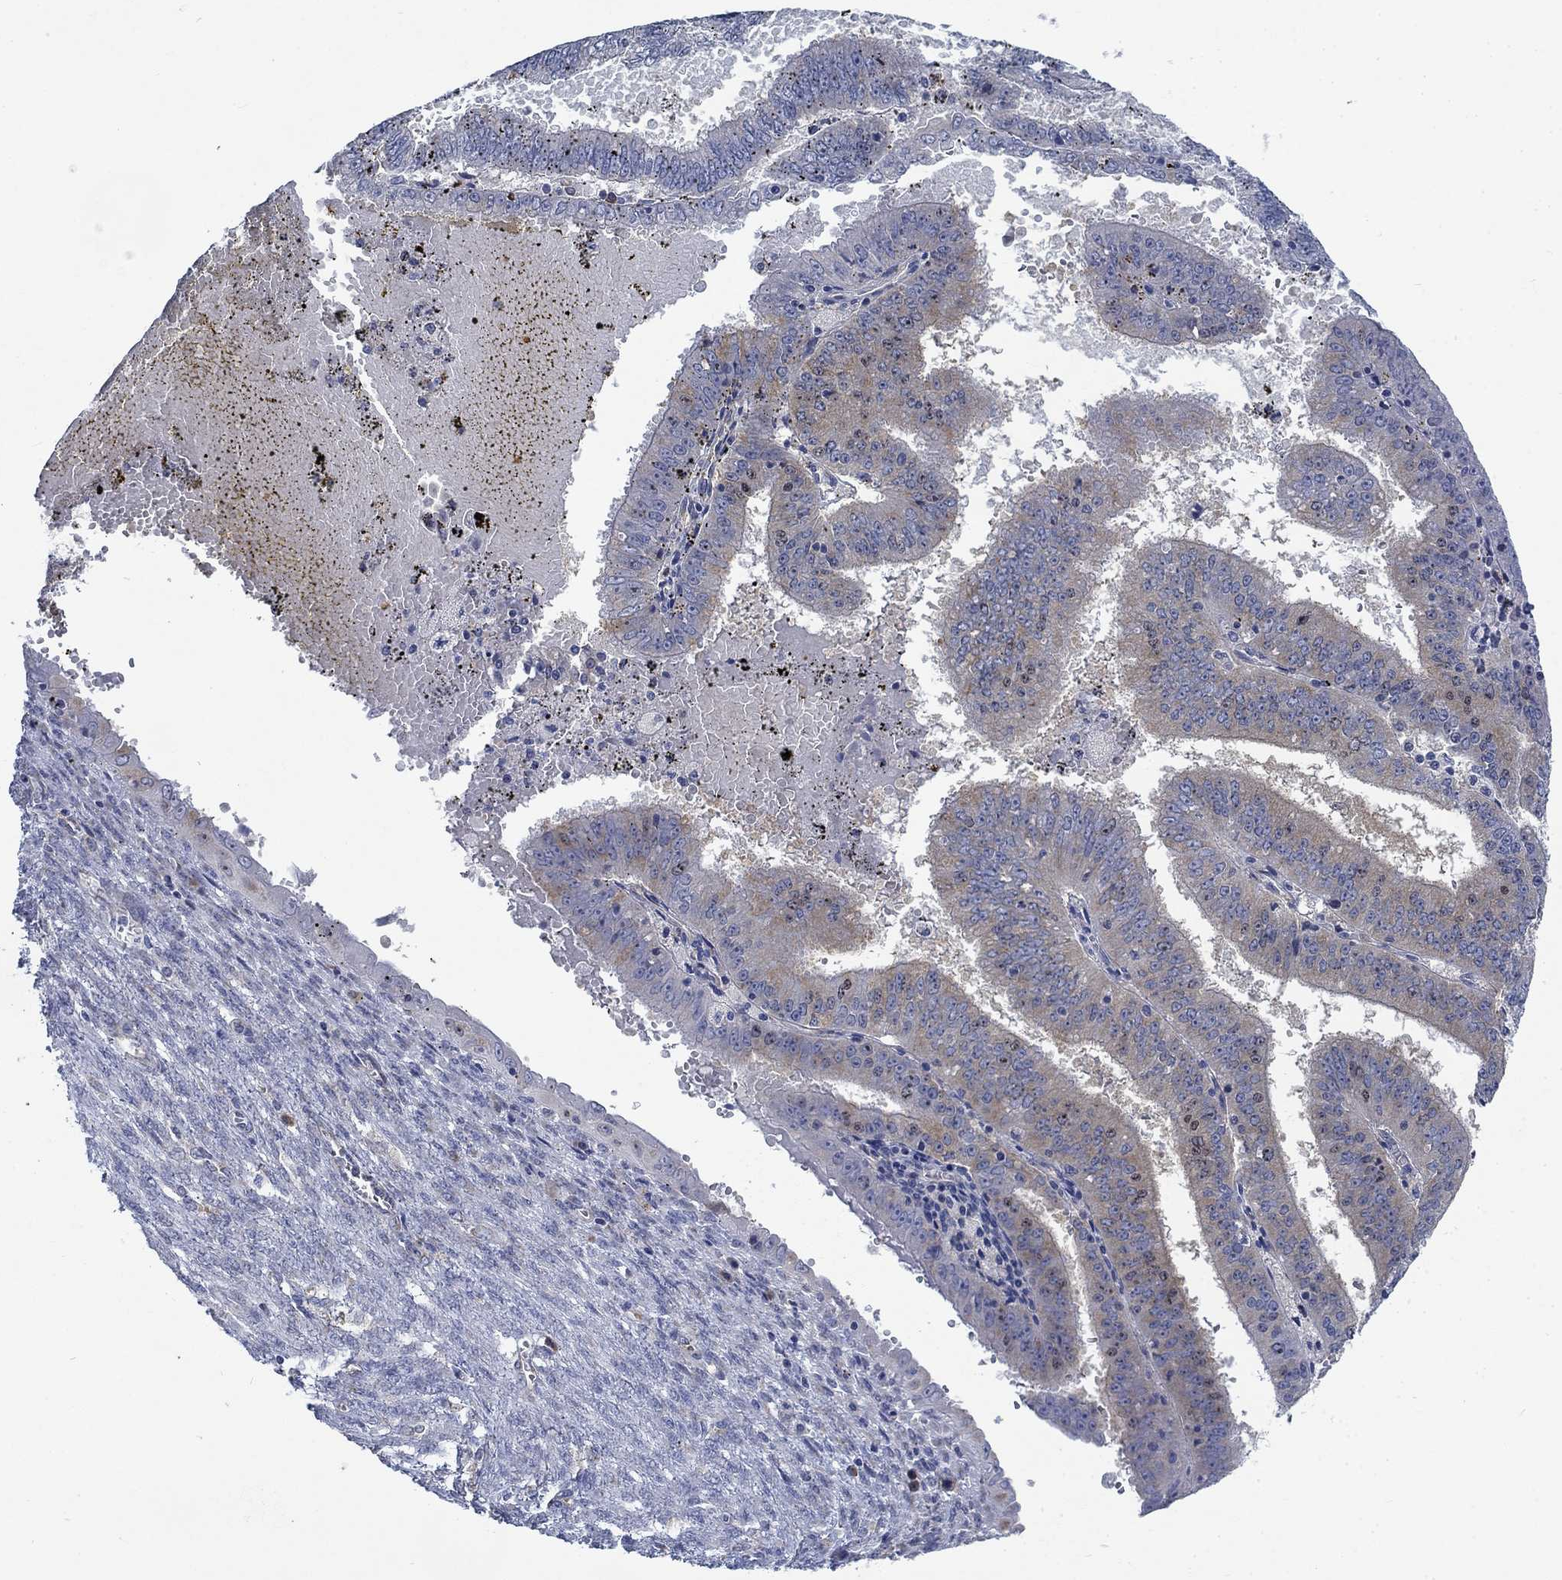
{"staining": {"intensity": "weak", "quantity": "25%-75%", "location": "cytoplasmic/membranous"}, "tissue": "endometrial cancer", "cell_type": "Tumor cells", "image_type": "cancer", "snomed": [{"axis": "morphology", "description": "Adenocarcinoma, NOS"}, {"axis": "topography", "description": "Endometrium"}], "caption": "Immunohistochemistry micrograph of neoplastic tissue: human endometrial adenocarcinoma stained using immunohistochemistry reveals low levels of weak protein expression localized specifically in the cytoplasmic/membranous of tumor cells, appearing as a cytoplasmic/membranous brown color.", "gene": "MMP24", "patient": {"sex": "female", "age": 66}}